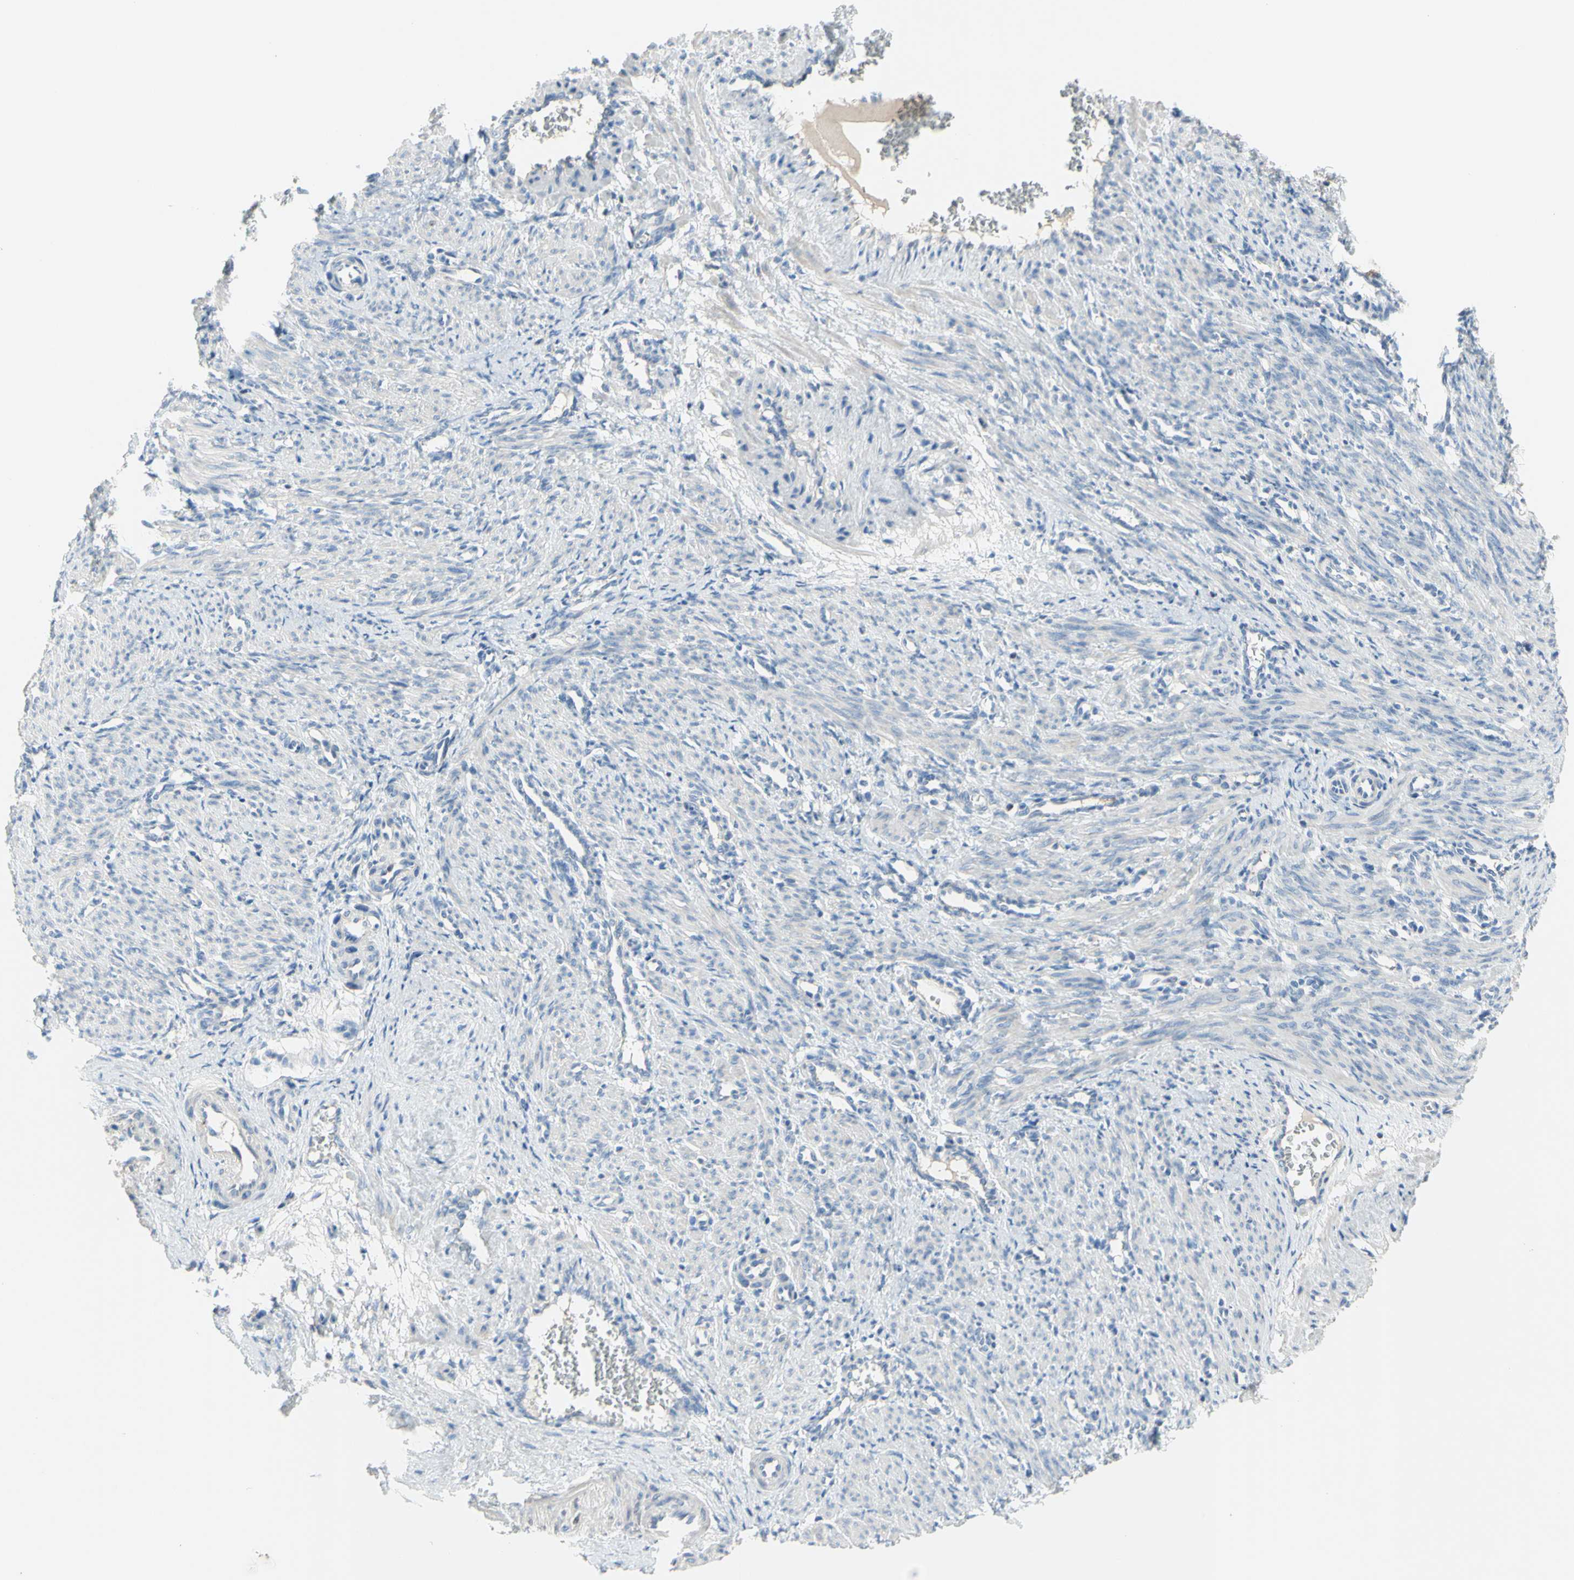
{"staining": {"intensity": "negative", "quantity": "none", "location": "none"}, "tissue": "smooth muscle", "cell_type": "Smooth muscle cells", "image_type": "normal", "snomed": [{"axis": "morphology", "description": "Normal tissue, NOS"}, {"axis": "topography", "description": "Endometrium"}], "caption": "Immunohistochemistry (IHC) photomicrograph of unremarkable smooth muscle: human smooth muscle stained with DAB (3,3'-diaminobenzidine) shows no significant protein staining in smooth muscle cells. (DAB immunohistochemistry (IHC), high magnification).", "gene": "MUC1", "patient": {"sex": "female", "age": 33}}